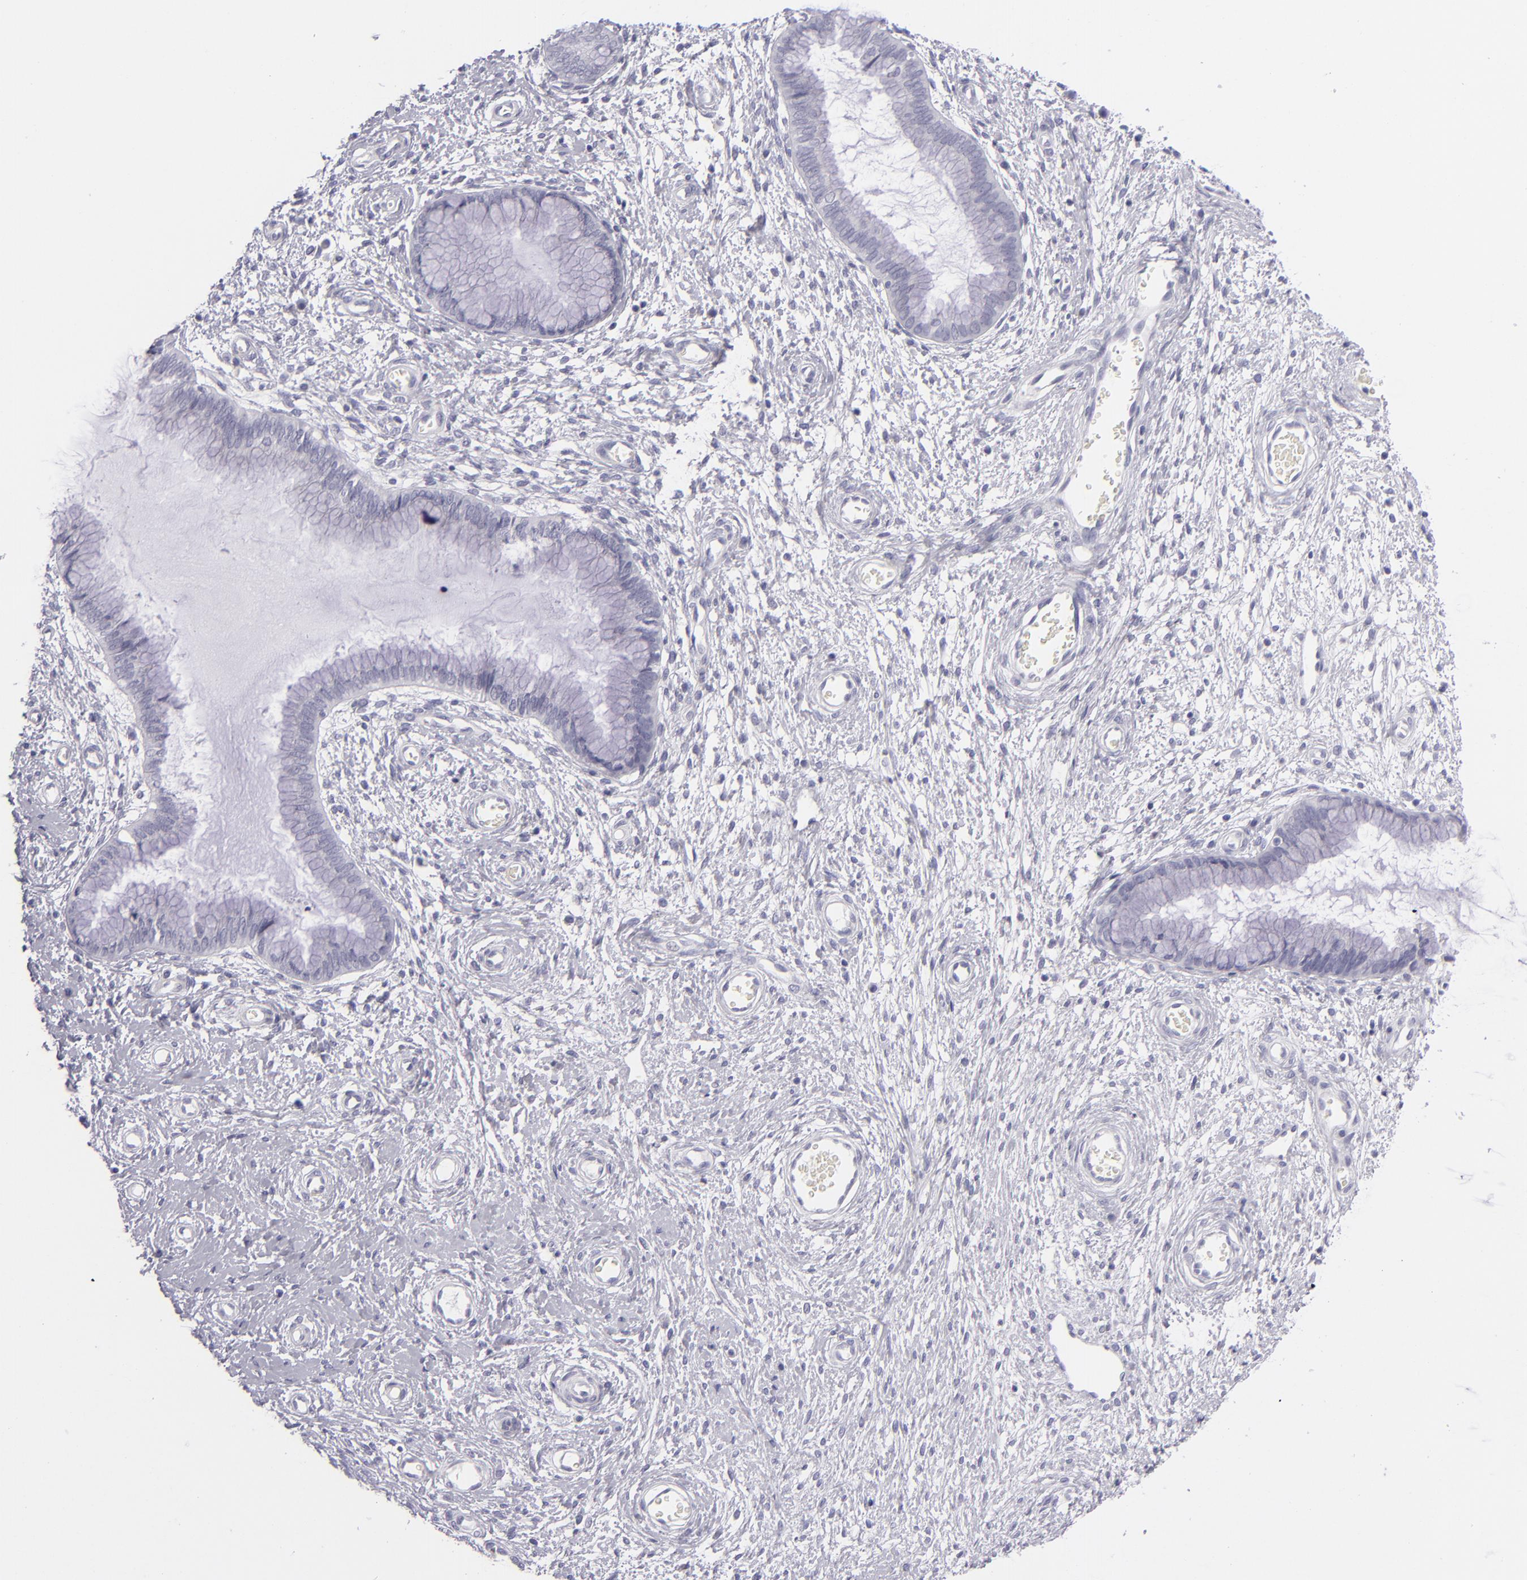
{"staining": {"intensity": "negative", "quantity": "none", "location": "none"}, "tissue": "cervix", "cell_type": "Glandular cells", "image_type": "normal", "snomed": [{"axis": "morphology", "description": "Normal tissue, NOS"}, {"axis": "topography", "description": "Cervix"}], "caption": "An immunohistochemistry histopathology image of normal cervix is shown. There is no staining in glandular cells of cervix.", "gene": "VIL1", "patient": {"sex": "female", "age": 55}}